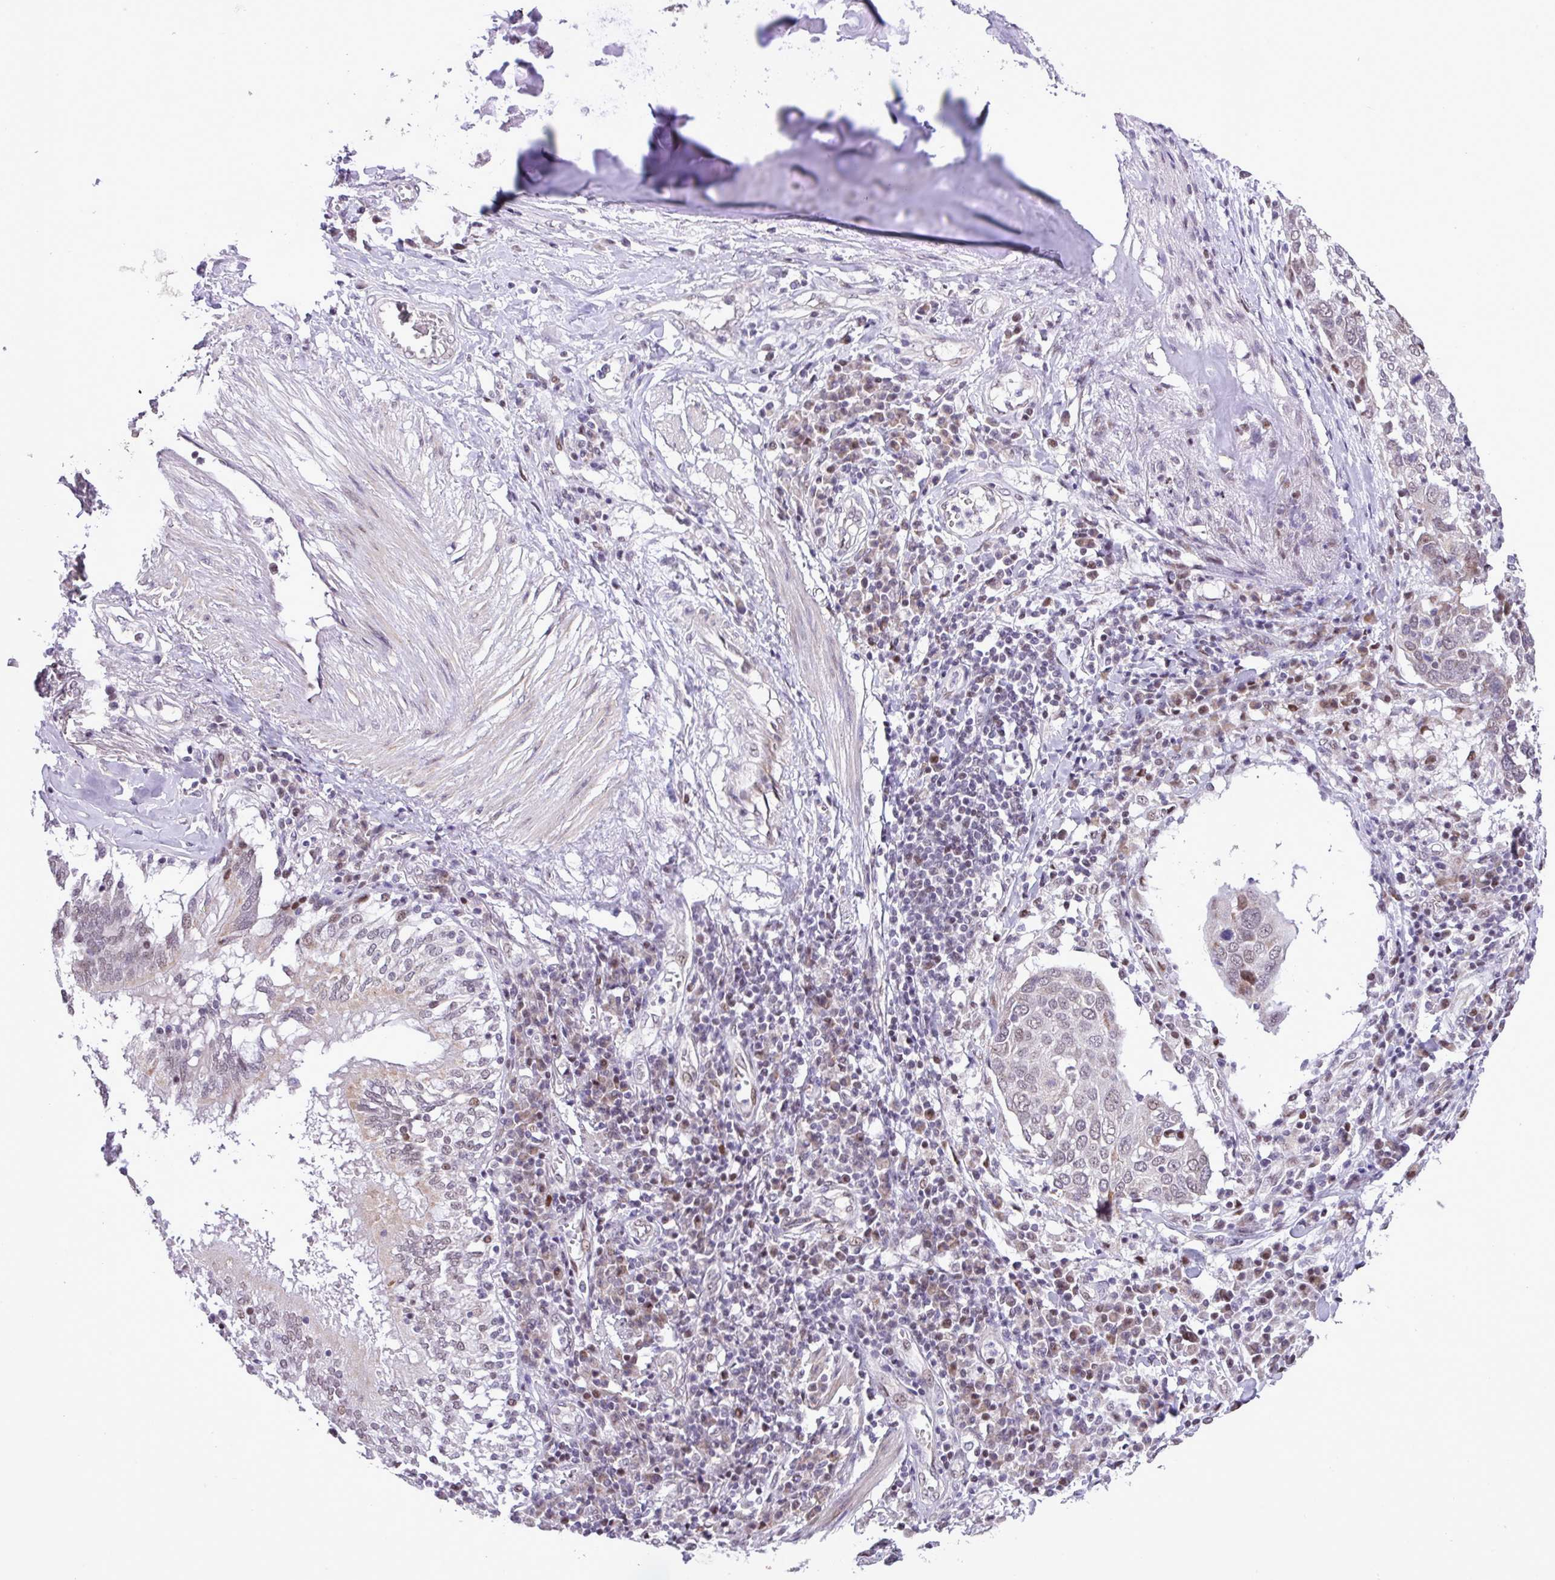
{"staining": {"intensity": "negative", "quantity": "none", "location": "none"}, "tissue": "lung cancer", "cell_type": "Tumor cells", "image_type": "cancer", "snomed": [{"axis": "morphology", "description": "Squamous cell carcinoma, NOS"}, {"axis": "topography", "description": "Lung"}], "caption": "DAB (3,3'-diaminobenzidine) immunohistochemical staining of squamous cell carcinoma (lung) exhibits no significant staining in tumor cells.", "gene": "ZNF354A", "patient": {"sex": "male", "age": 65}}